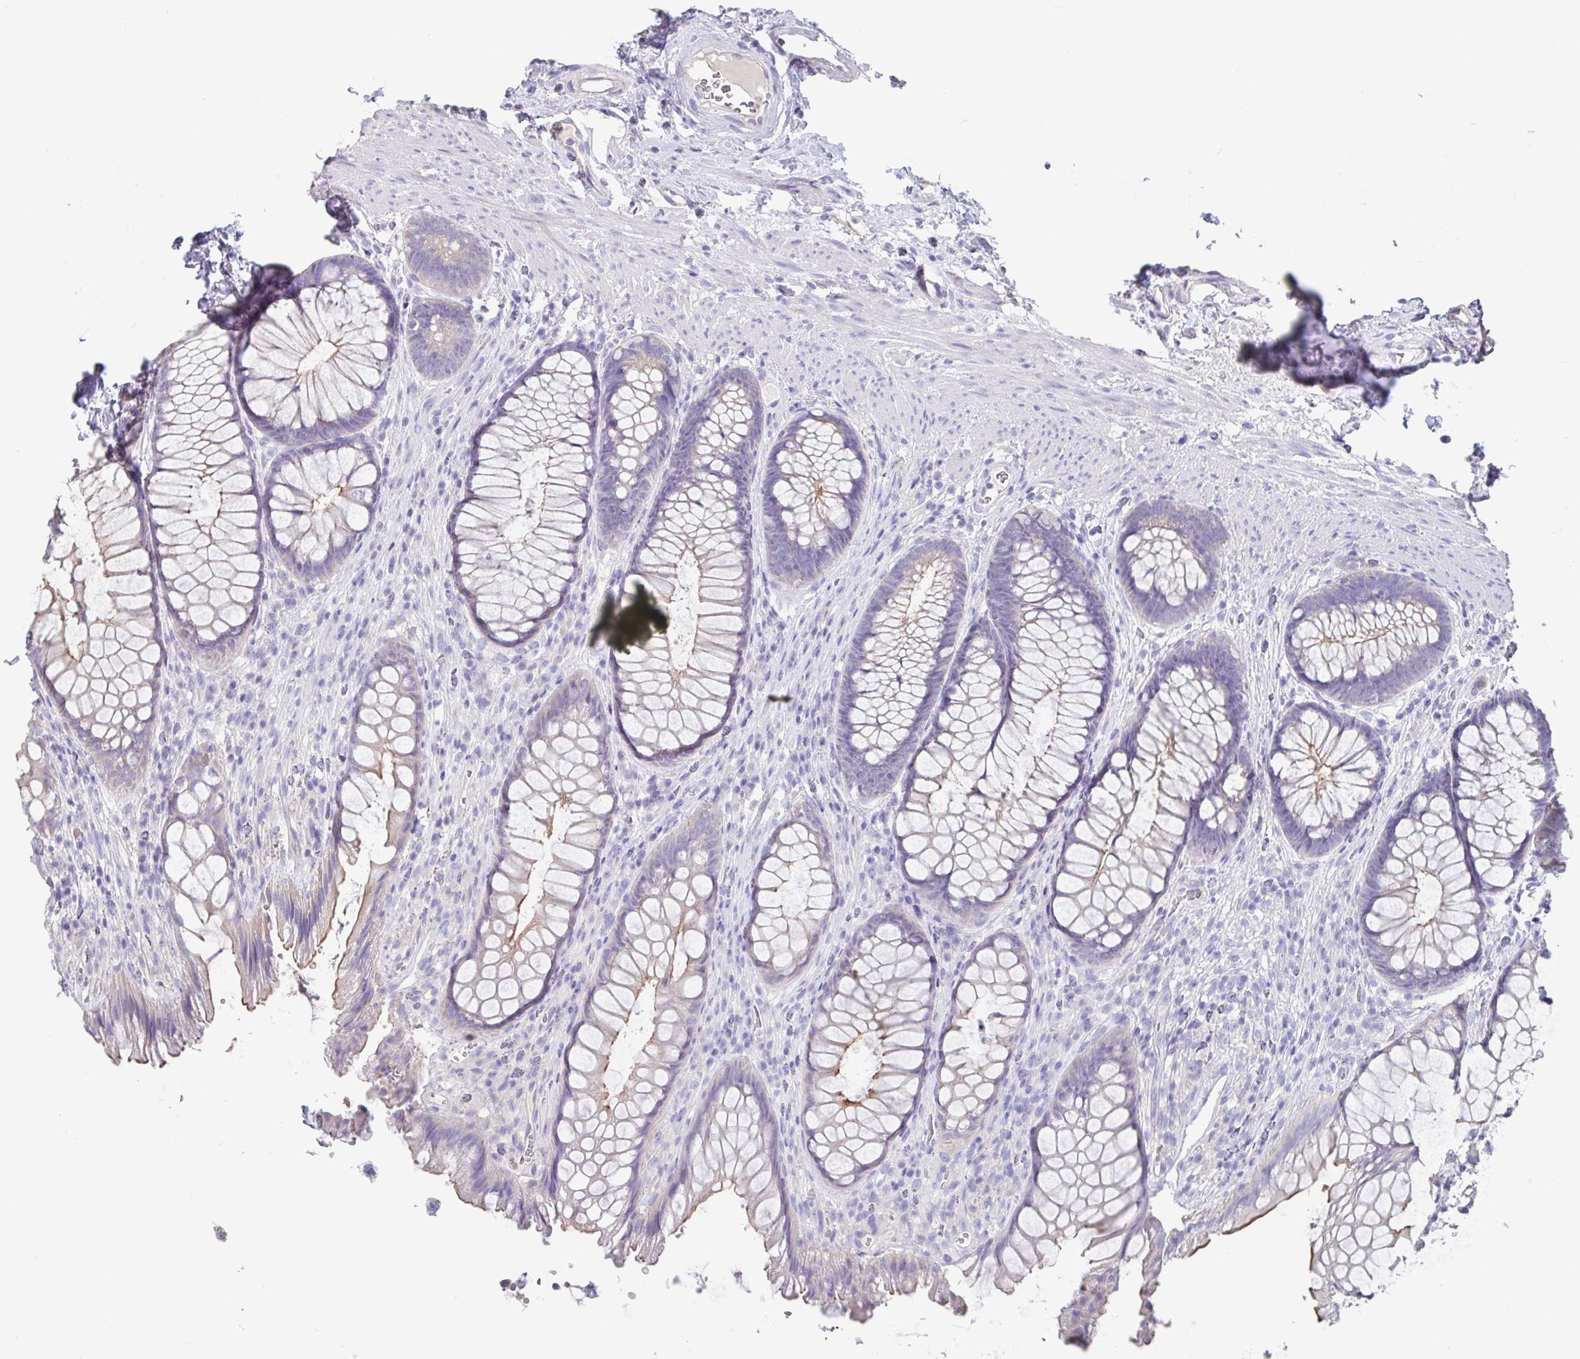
{"staining": {"intensity": "weak", "quantity": "<25%", "location": "cytoplasmic/membranous"}, "tissue": "rectum", "cell_type": "Glandular cells", "image_type": "normal", "snomed": [{"axis": "morphology", "description": "Normal tissue, NOS"}, {"axis": "topography", "description": "Rectum"}], "caption": "Immunohistochemical staining of normal human rectum exhibits no significant staining in glandular cells.", "gene": "SLC44A4", "patient": {"sex": "male", "age": 53}}